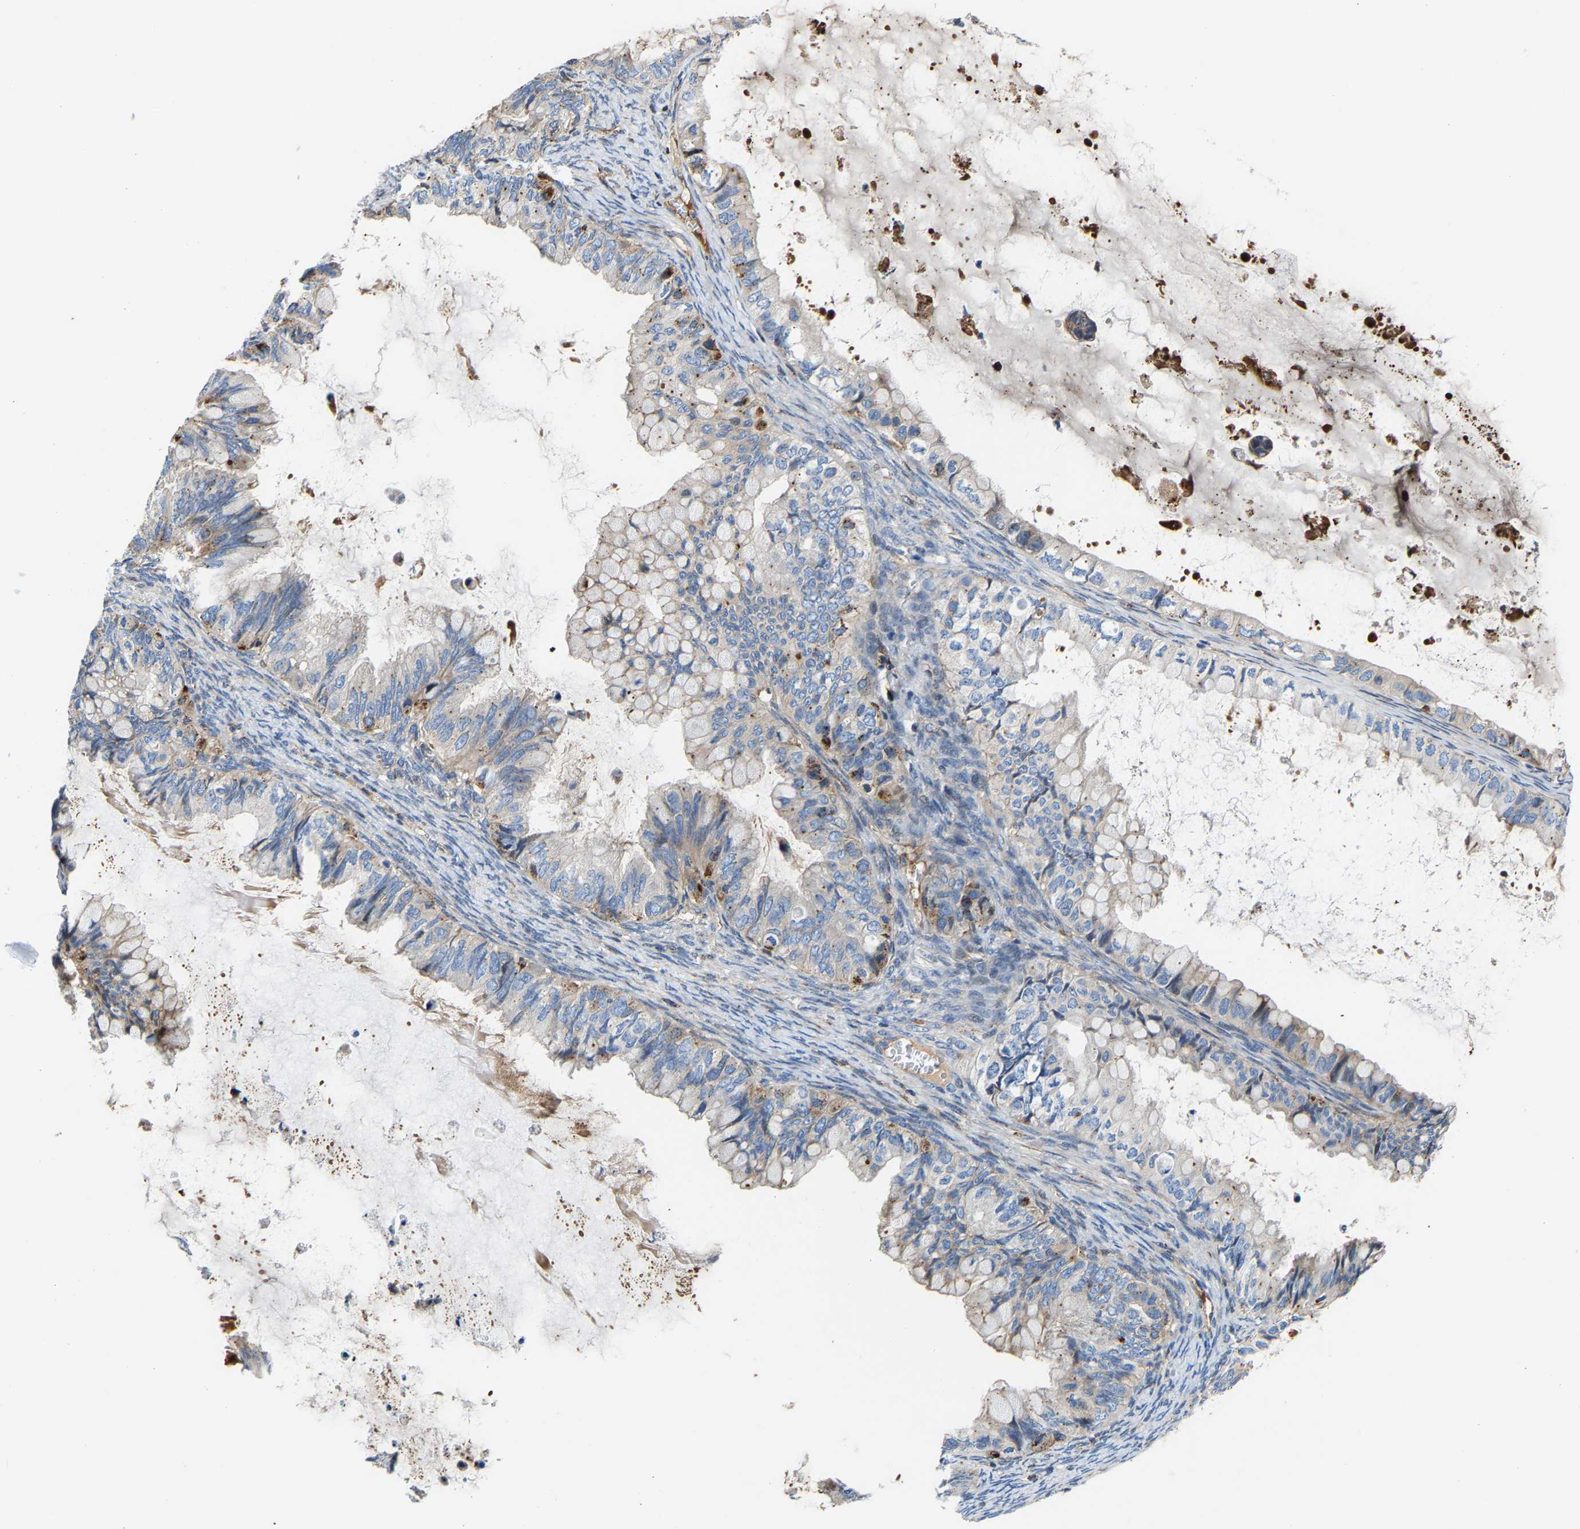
{"staining": {"intensity": "moderate", "quantity": "<25%", "location": "cytoplasmic/membranous"}, "tissue": "ovarian cancer", "cell_type": "Tumor cells", "image_type": "cancer", "snomed": [{"axis": "morphology", "description": "Cystadenocarcinoma, mucinous, NOS"}, {"axis": "topography", "description": "Ovary"}], "caption": "Immunohistochemistry (IHC) (DAB (3,3'-diaminobenzidine)) staining of mucinous cystadenocarcinoma (ovarian) exhibits moderate cytoplasmic/membranous protein staining in about <25% of tumor cells.", "gene": "DPP7", "patient": {"sex": "female", "age": 80}}